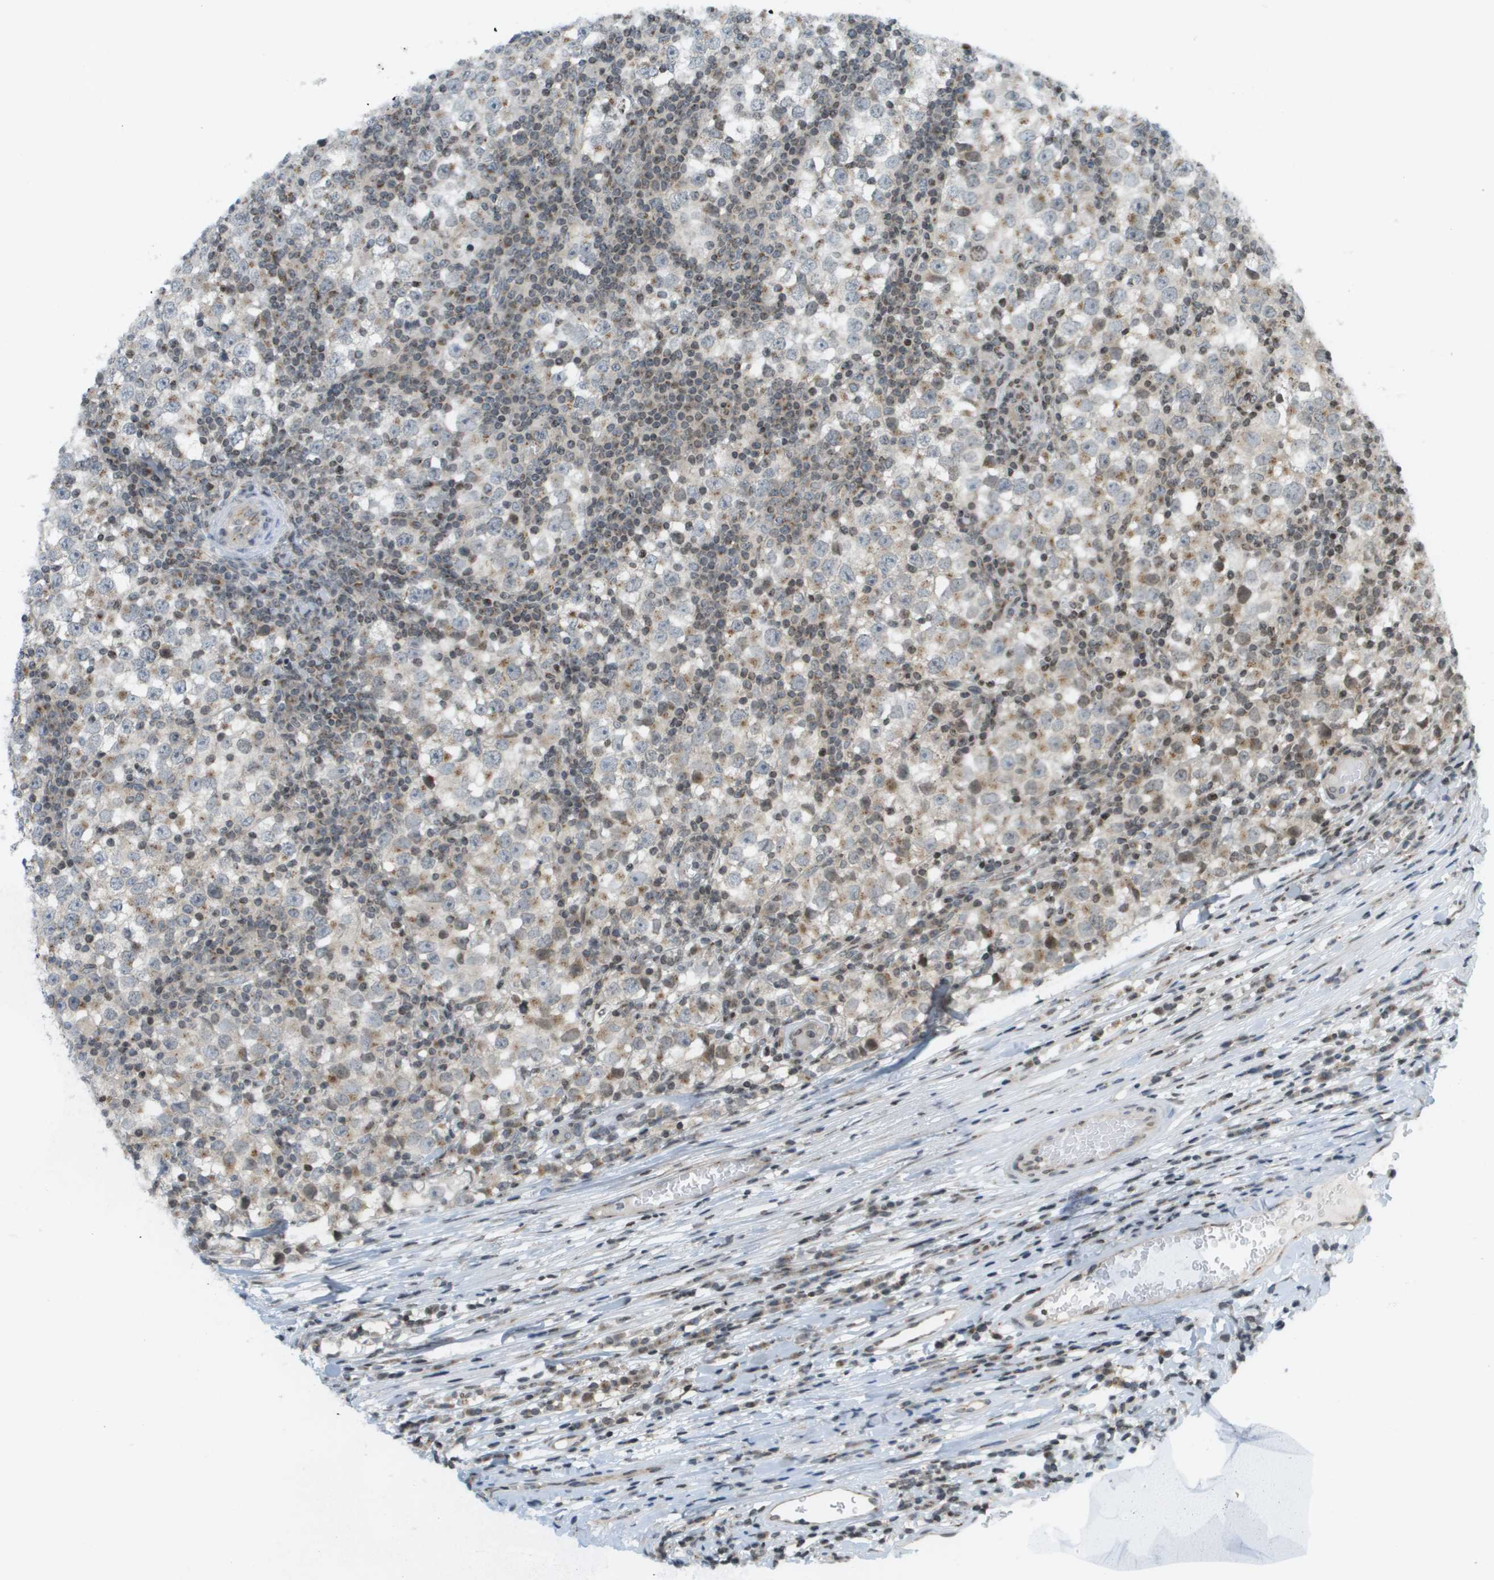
{"staining": {"intensity": "weak", "quantity": "<25%", "location": "cytoplasmic/membranous"}, "tissue": "testis cancer", "cell_type": "Tumor cells", "image_type": "cancer", "snomed": [{"axis": "morphology", "description": "Seminoma, NOS"}, {"axis": "topography", "description": "Testis"}], "caption": "A histopathology image of human seminoma (testis) is negative for staining in tumor cells.", "gene": "EVC", "patient": {"sex": "male", "age": 65}}